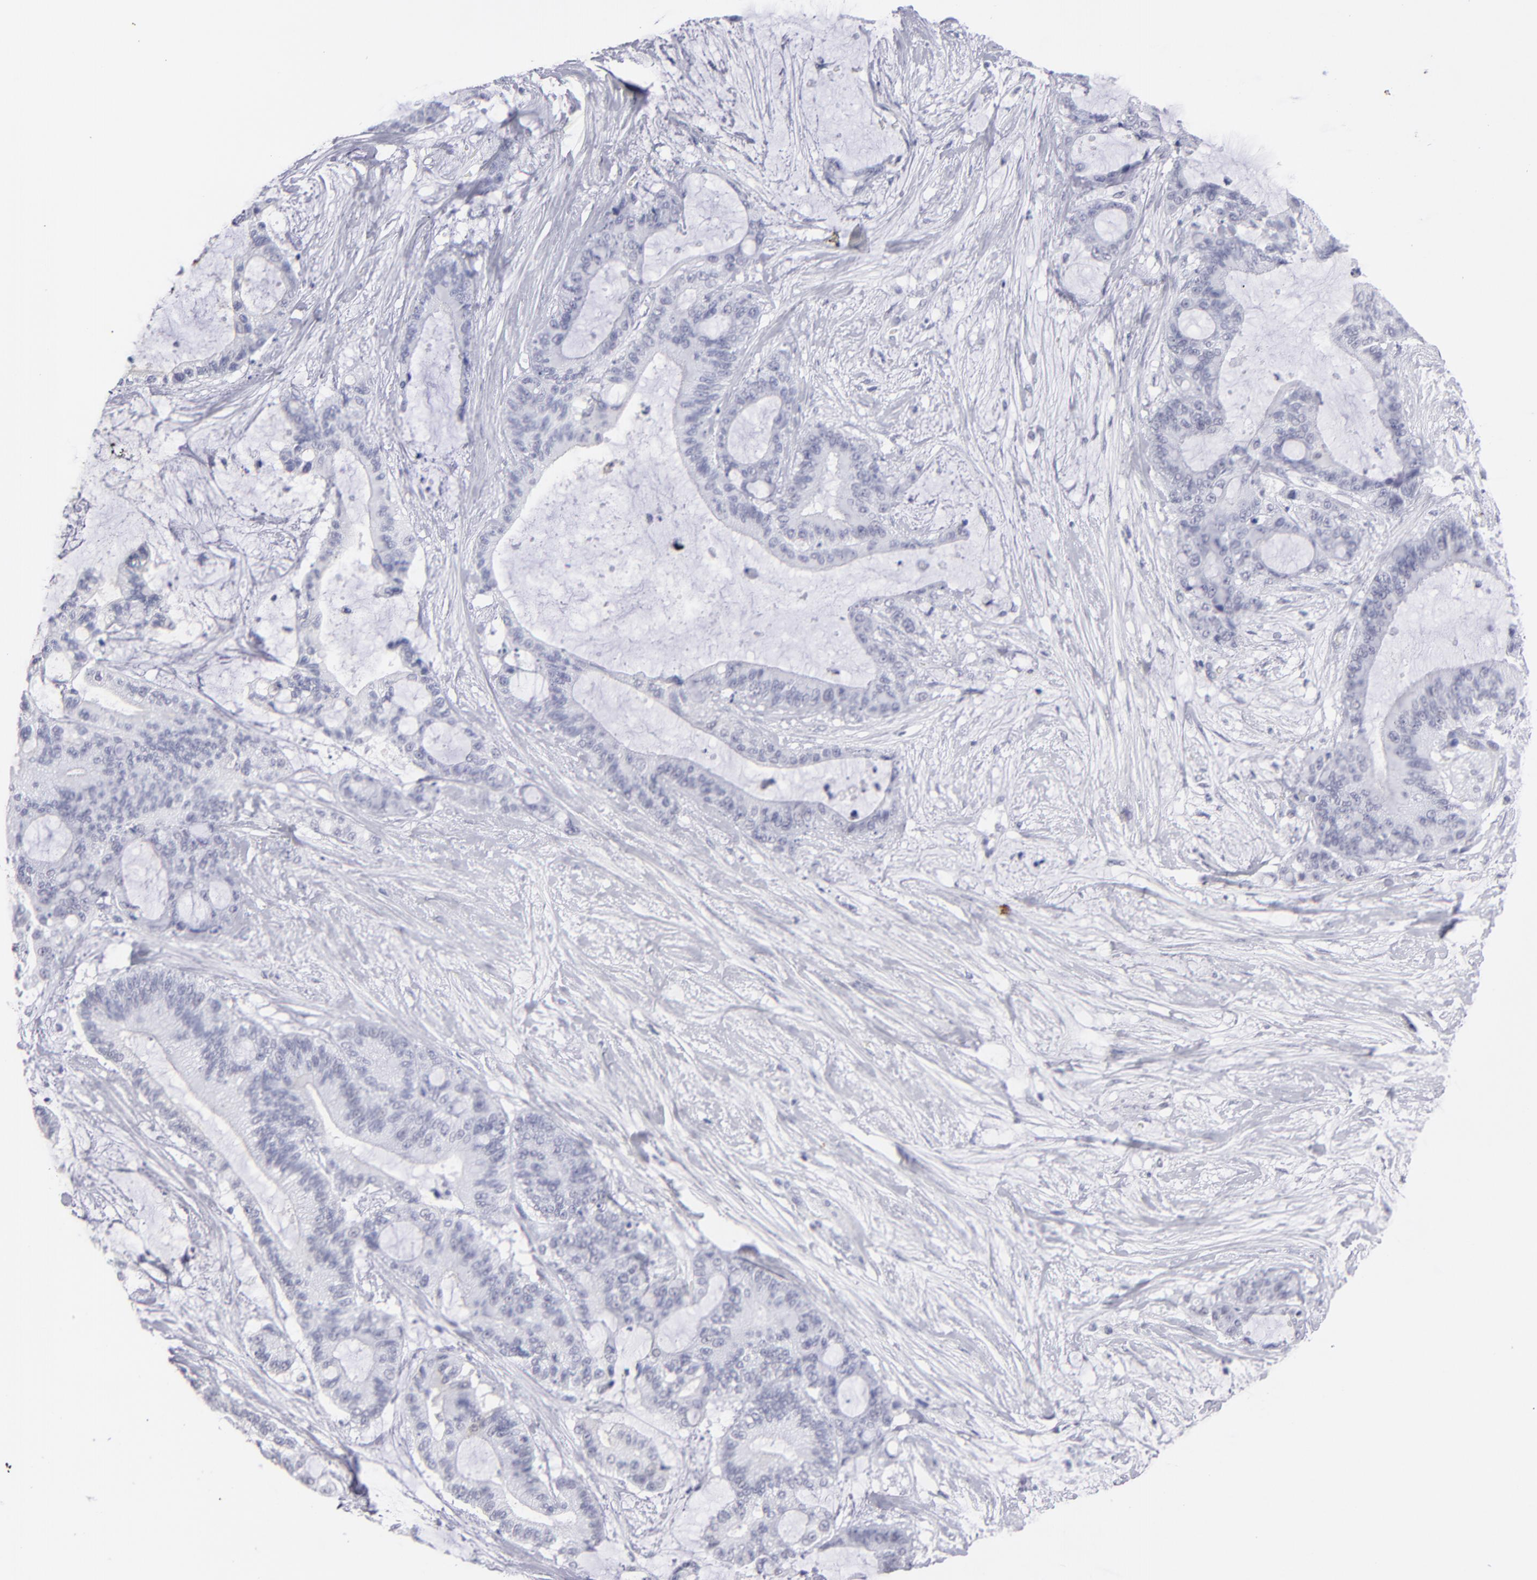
{"staining": {"intensity": "negative", "quantity": "none", "location": "none"}, "tissue": "liver cancer", "cell_type": "Tumor cells", "image_type": "cancer", "snomed": [{"axis": "morphology", "description": "Cholangiocarcinoma"}, {"axis": "topography", "description": "Liver"}], "caption": "Immunohistochemistry of cholangiocarcinoma (liver) reveals no expression in tumor cells.", "gene": "ALDOB", "patient": {"sex": "female", "age": 73}}